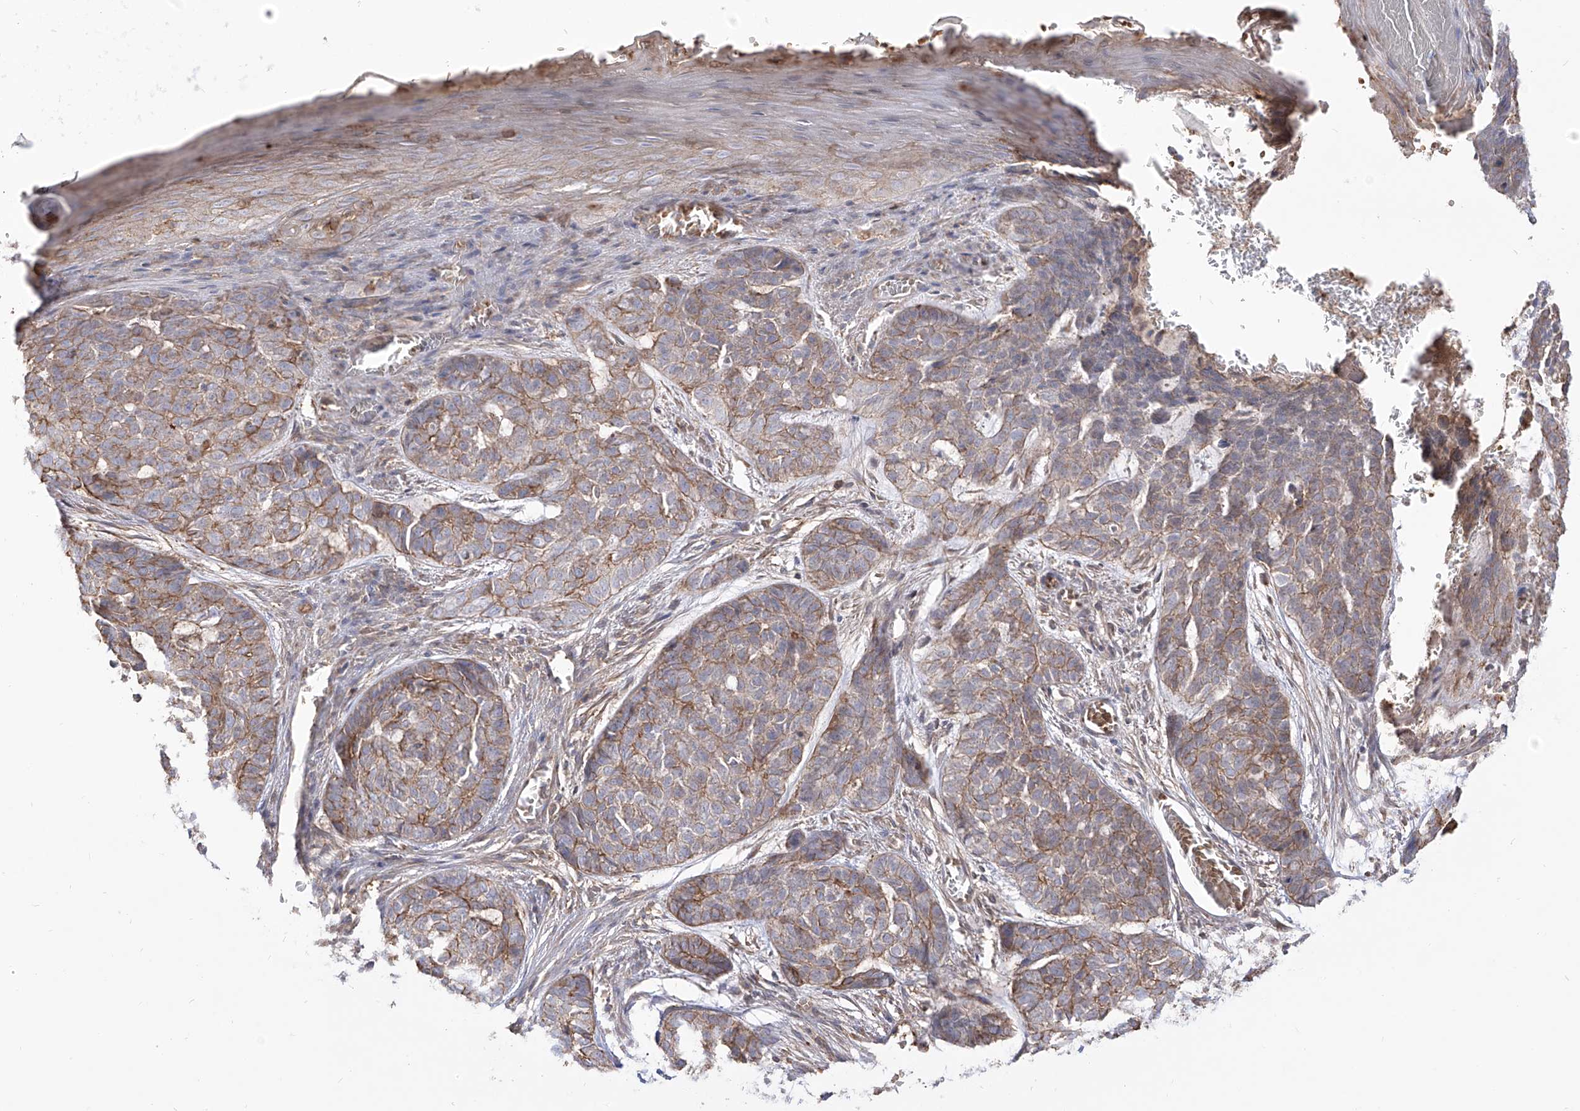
{"staining": {"intensity": "weak", "quantity": ">75%", "location": "cytoplasmic/membranous"}, "tissue": "skin cancer", "cell_type": "Tumor cells", "image_type": "cancer", "snomed": [{"axis": "morphology", "description": "Basal cell carcinoma"}, {"axis": "topography", "description": "Skin"}], "caption": "Skin cancer was stained to show a protein in brown. There is low levels of weak cytoplasmic/membranous staining in about >75% of tumor cells. Using DAB (3,3'-diaminobenzidine) (brown) and hematoxylin (blue) stains, captured at high magnification using brightfield microscopy.", "gene": "ZGRF1", "patient": {"sex": "female", "age": 64}}